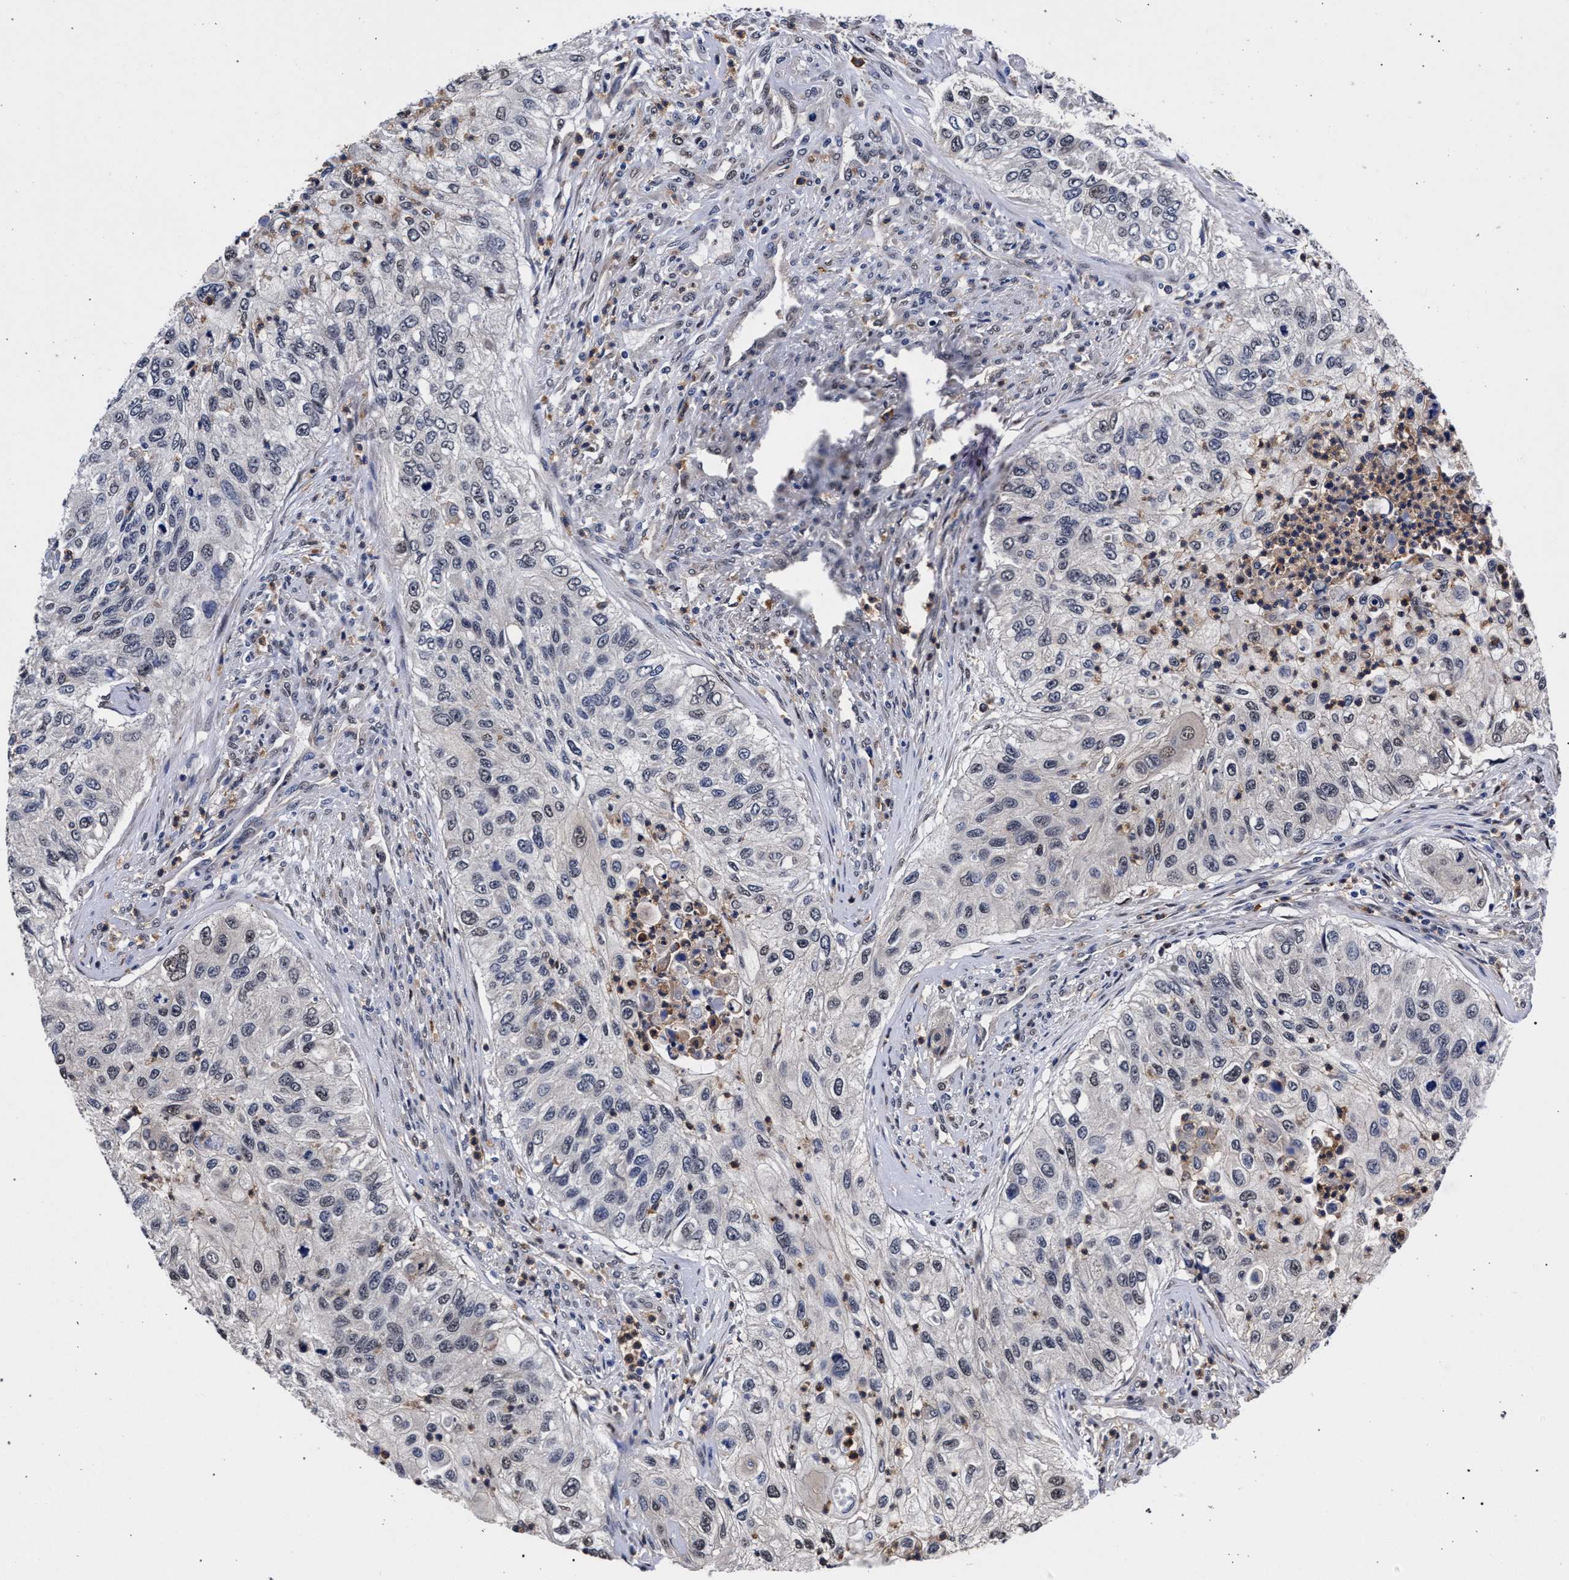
{"staining": {"intensity": "weak", "quantity": "<25%", "location": "nuclear"}, "tissue": "urothelial cancer", "cell_type": "Tumor cells", "image_type": "cancer", "snomed": [{"axis": "morphology", "description": "Urothelial carcinoma, High grade"}, {"axis": "topography", "description": "Urinary bladder"}], "caption": "Tumor cells are negative for brown protein staining in urothelial cancer.", "gene": "ZNF462", "patient": {"sex": "female", "age": 60}}